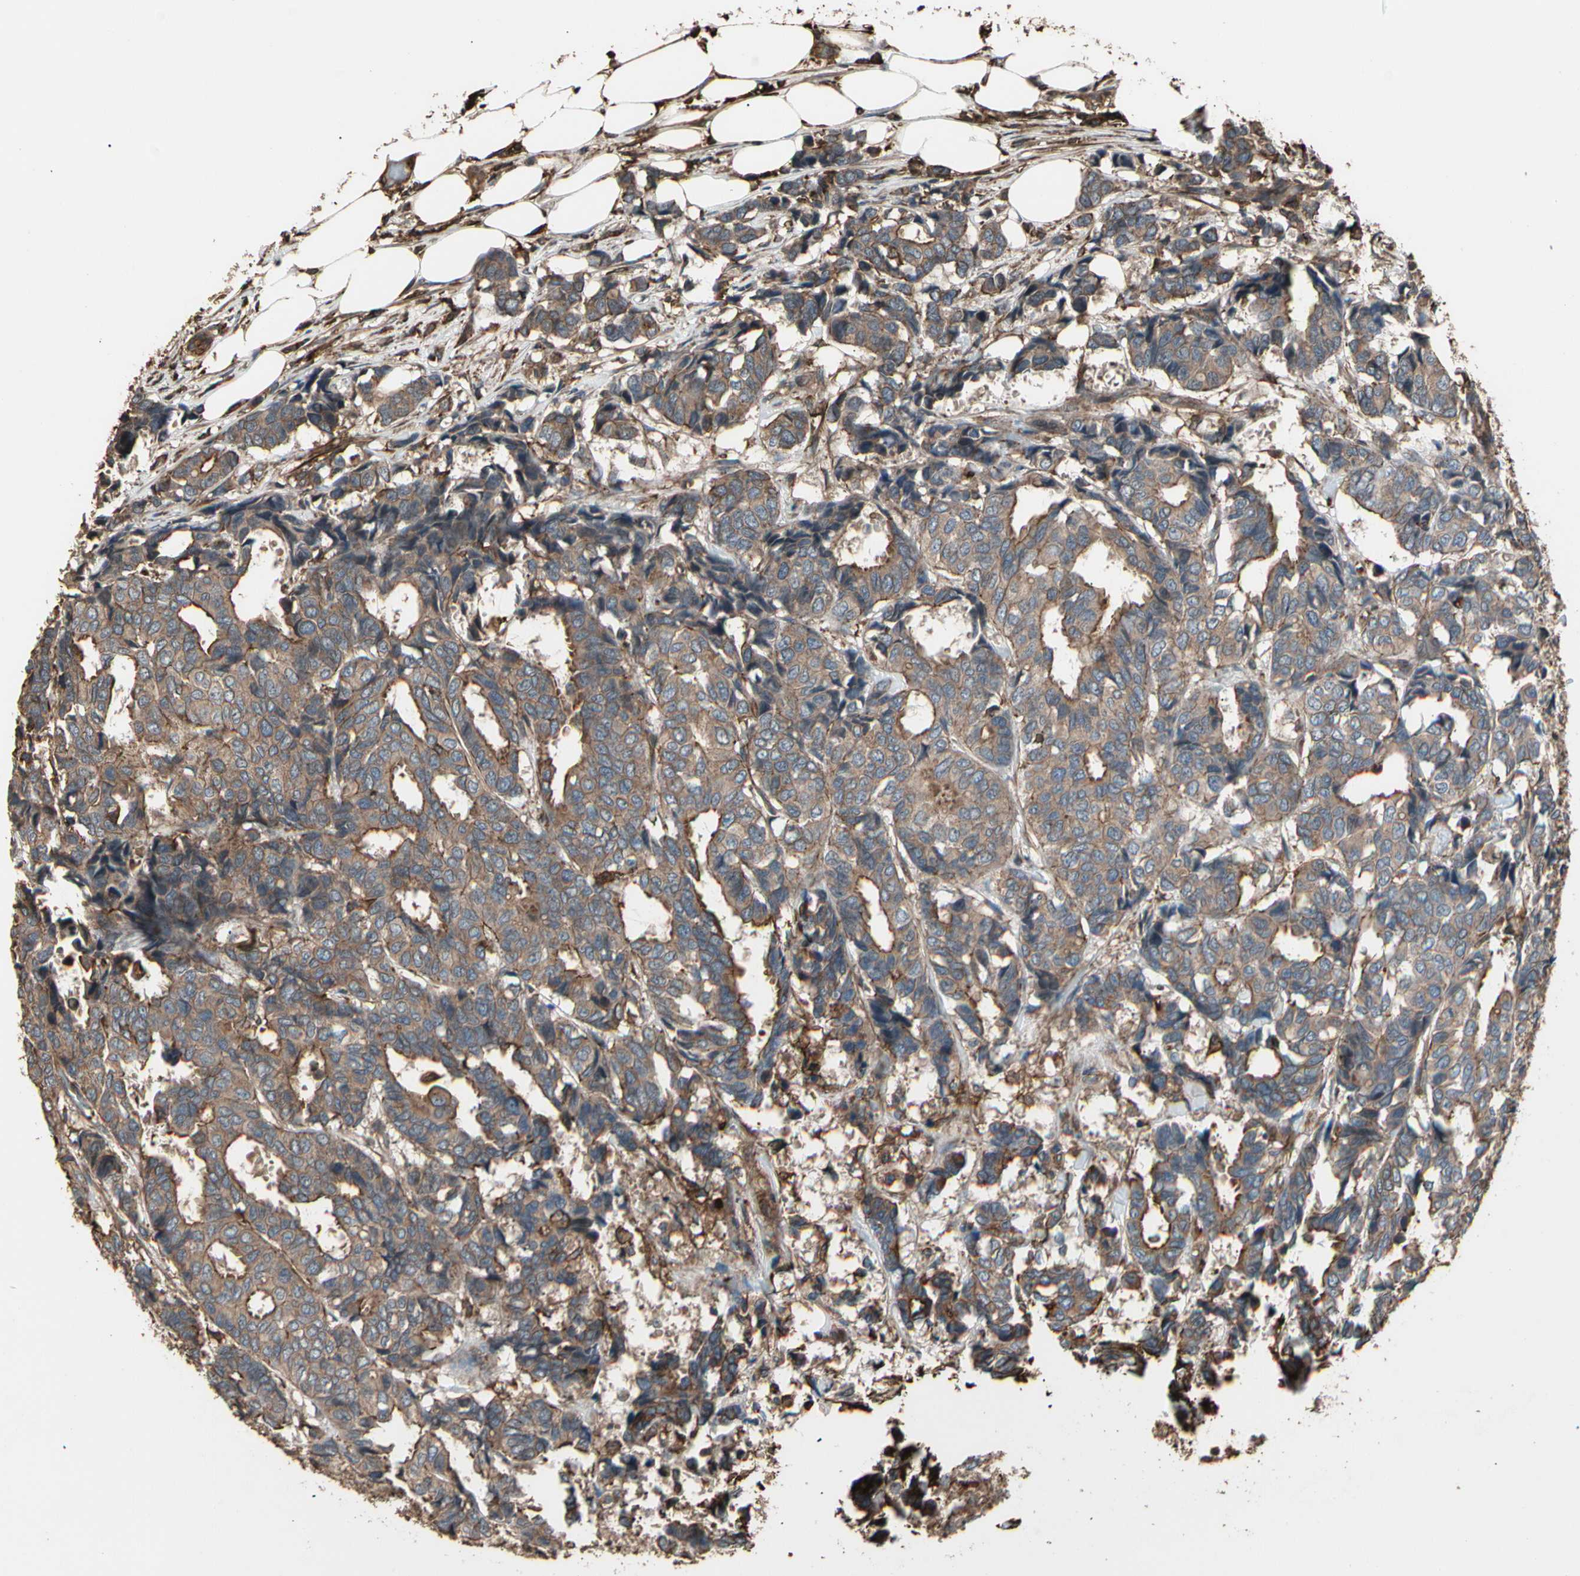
{"staining": {"intensity": "weak", "quantity": ">75%", "location": "cytoplasmic/membranous"}, "tissue": "breast cancer", "cell_type": "Tumor cells", "image_type": "cancer", "snomed": [{"axis": "morphology", "description": "Duct carcinoma"}, {"axis": "topography", "description": "Breast"}], "caption": "Protein staining of intraductal carcinoma (breast) tissue demonstrates weak cytoplasmic/membranous positivity in about >75% of tumor cells.", "gene": "MAPK13", "patient": {"sex": "female", "age": 87}}